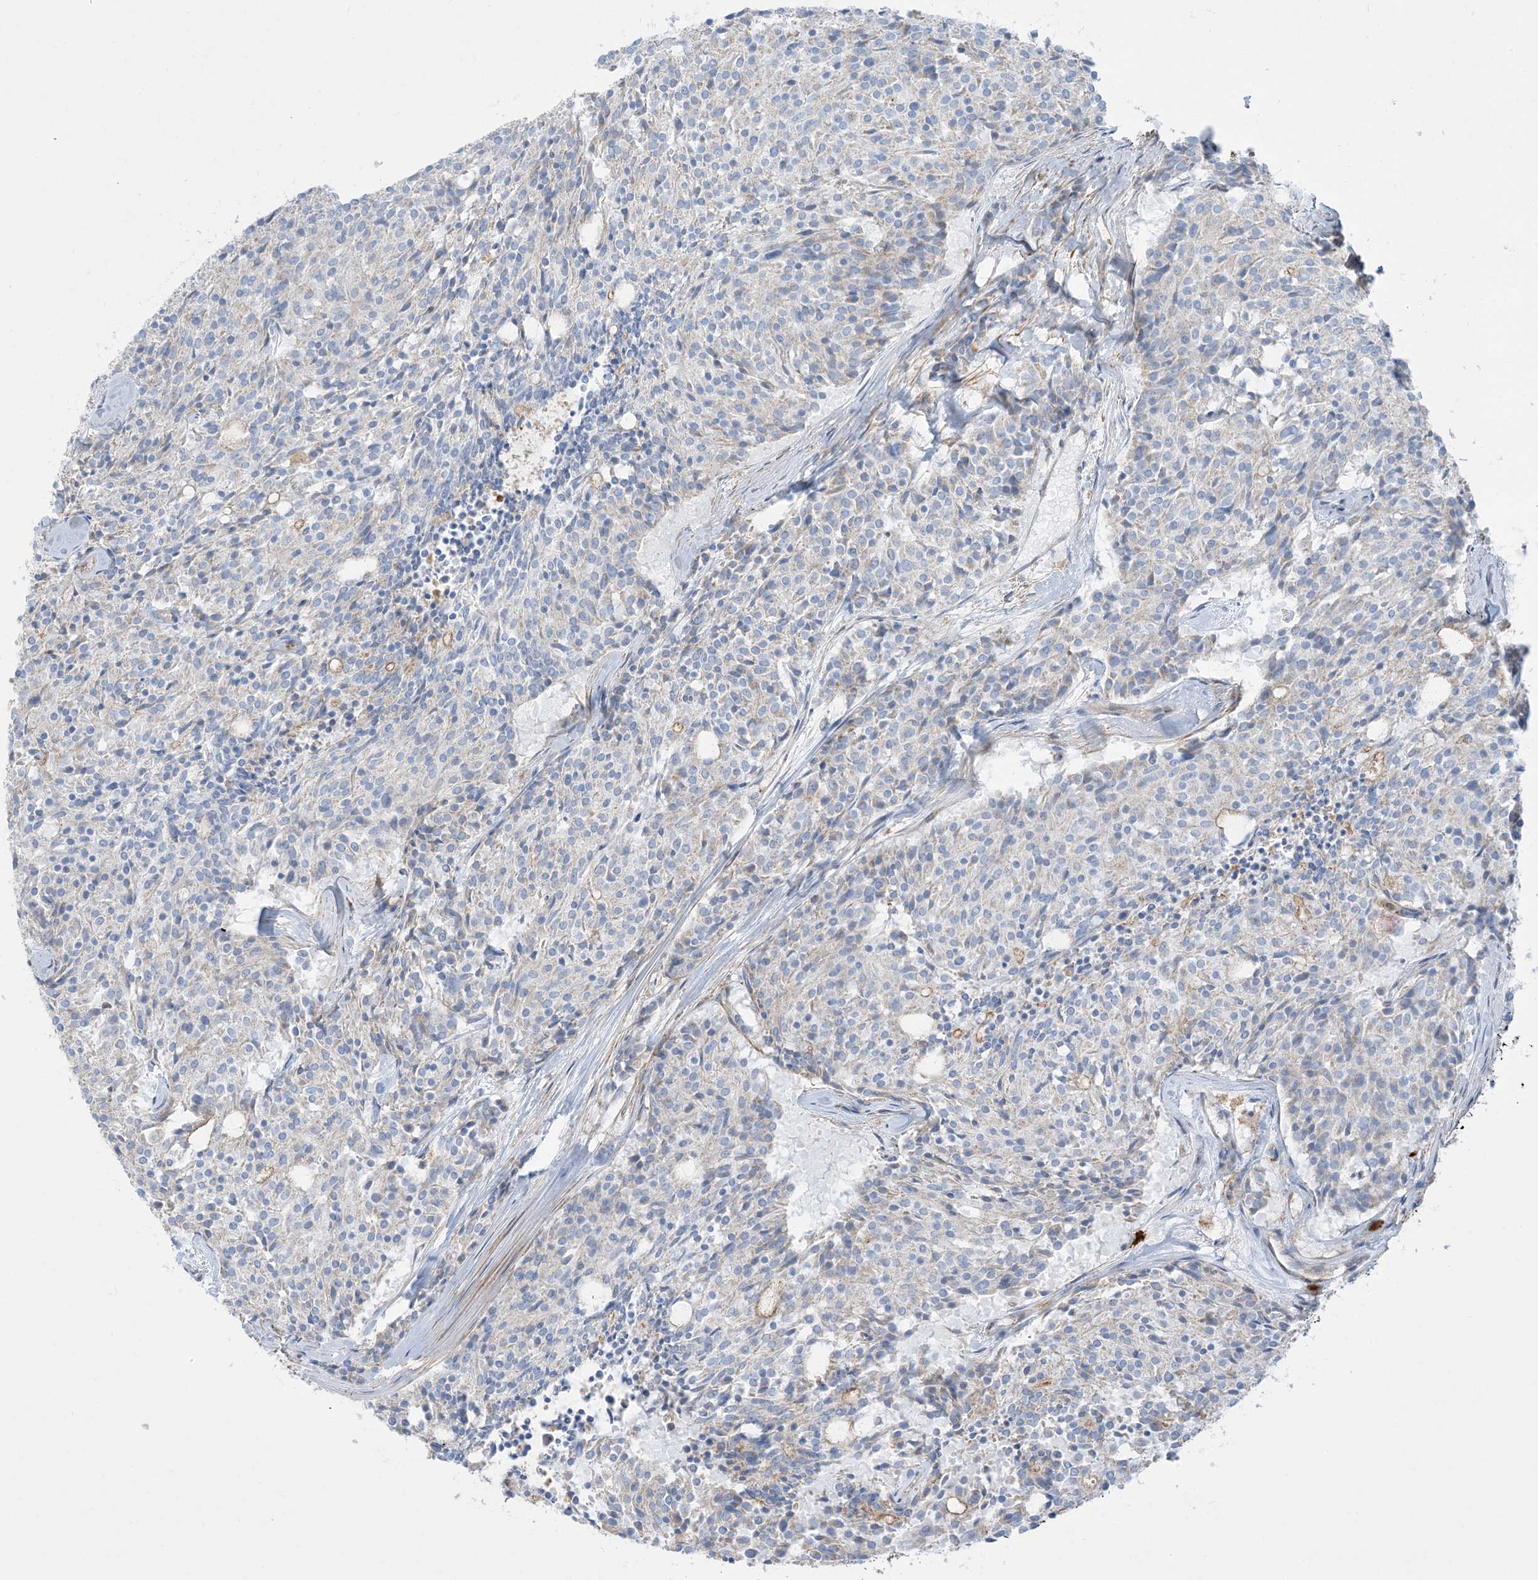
{"staining": {"intensity": "negative", "quantity": "none", "location": "none"}, "tissue": "carcinoid", "cell_type": "Tumor cells", "image_type": "cancer", "snomed": [{"axis": "morphology", "description": "Carcinoid, malignant, NOS"}, {"axis": "topography", "description": "Pancreas"}], "caption": "Human carcinoid (malignant) stained for a protein using IHC reveals no positivity in tumor cells.", "gene": "GTF3C2", "patient": {"sex": "female", "age": 54}}